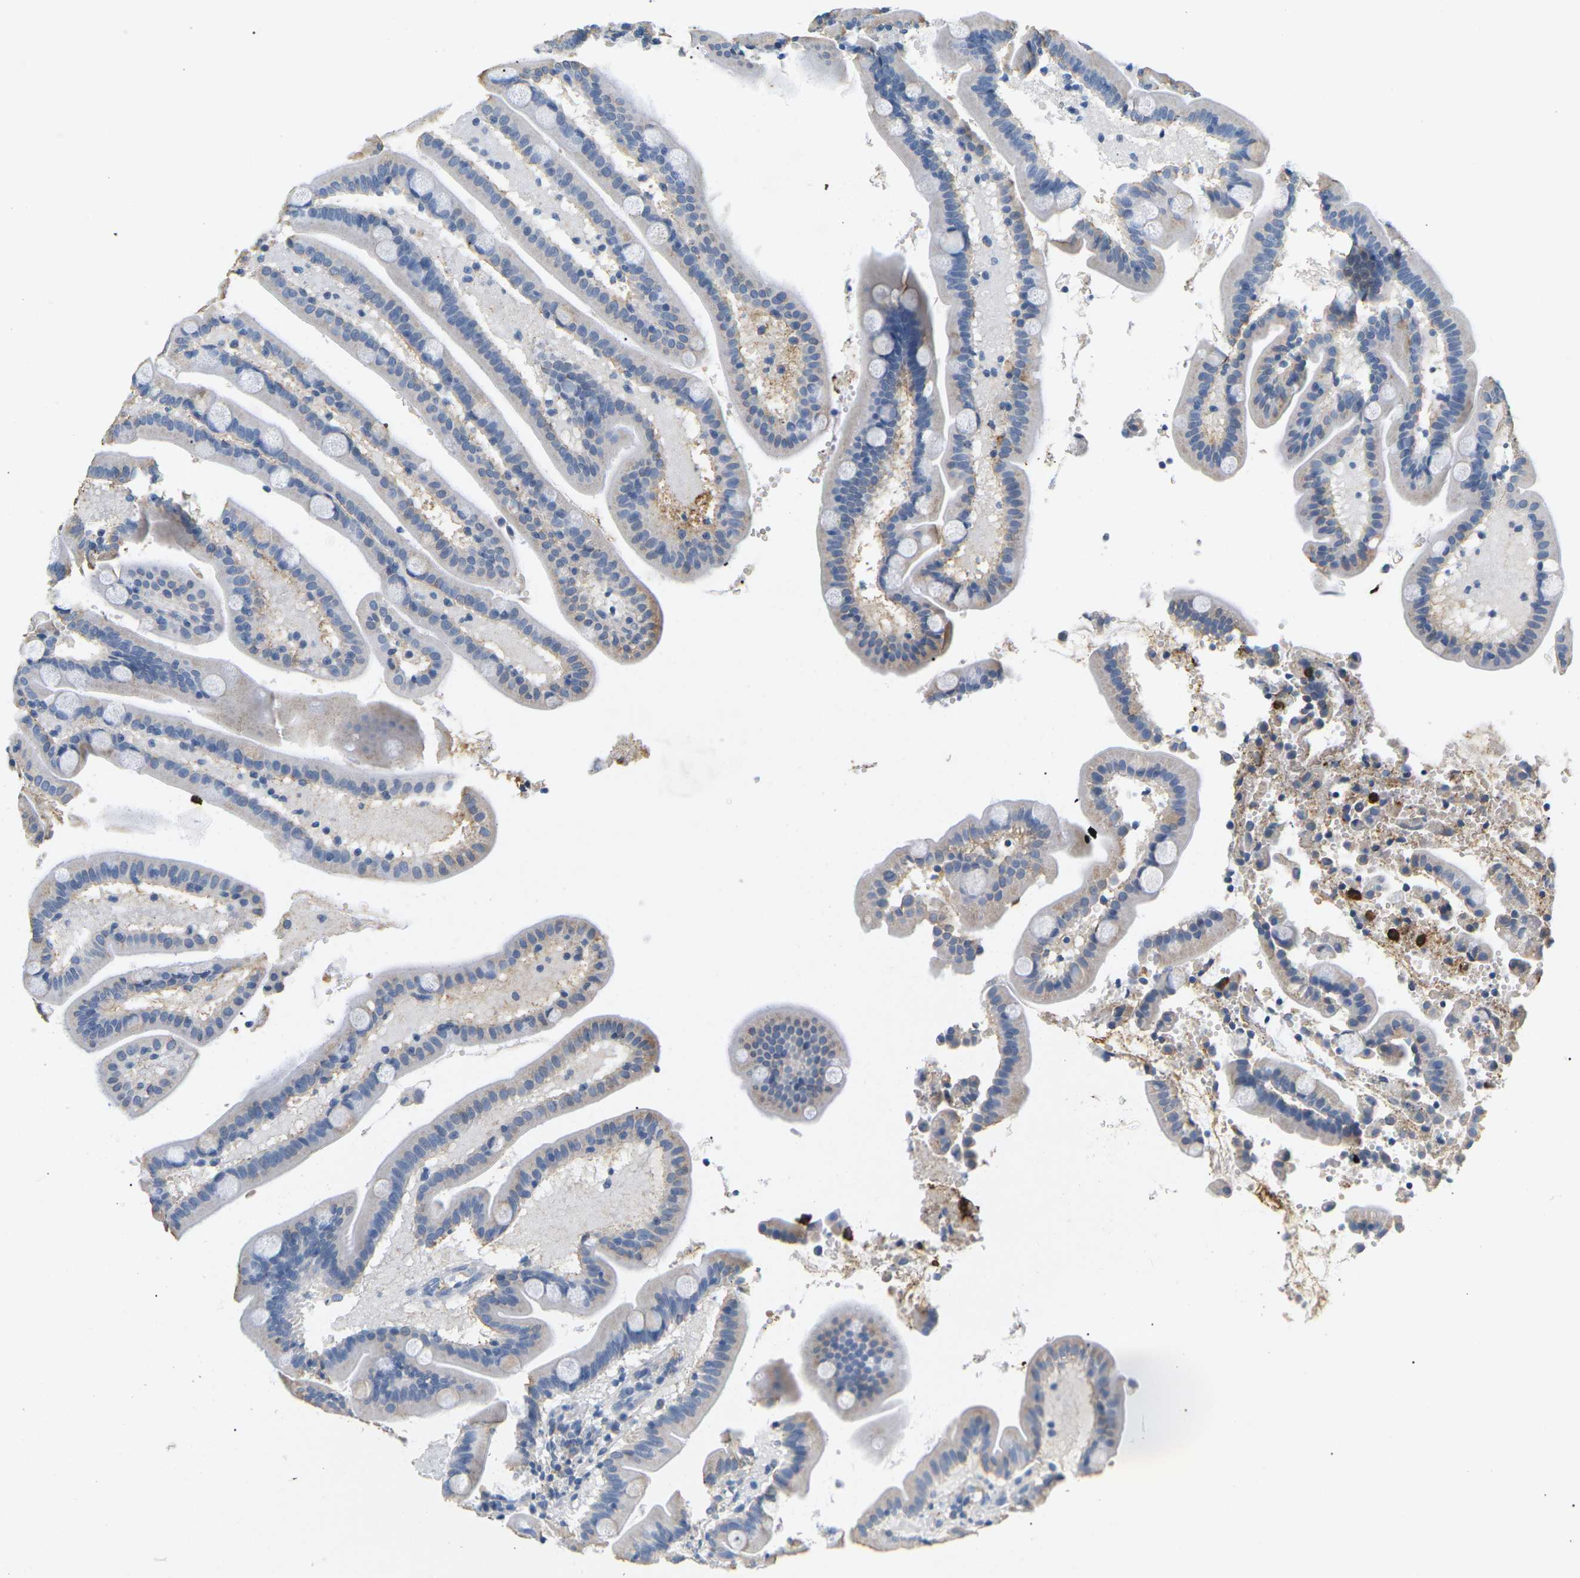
{"staining": {"intensity": "weak", "quantity": "<25%", "location": "cytoplasmic/membranous"}, "tissue": "duodenum", "cell_type": "Glandular cells", "image_type": "normal", "snomed": [{"axis": "morphology", "description": "Normal tissue, NOS"}, {"axis": "topography", "description": "Duodenum"}], "caption": "This is an immunohistochemistry image of unremarkable human duodenum. There is no staining in glandular cells.", "gene": "ADM", "patient": {"sex": "male", "age": 54}}